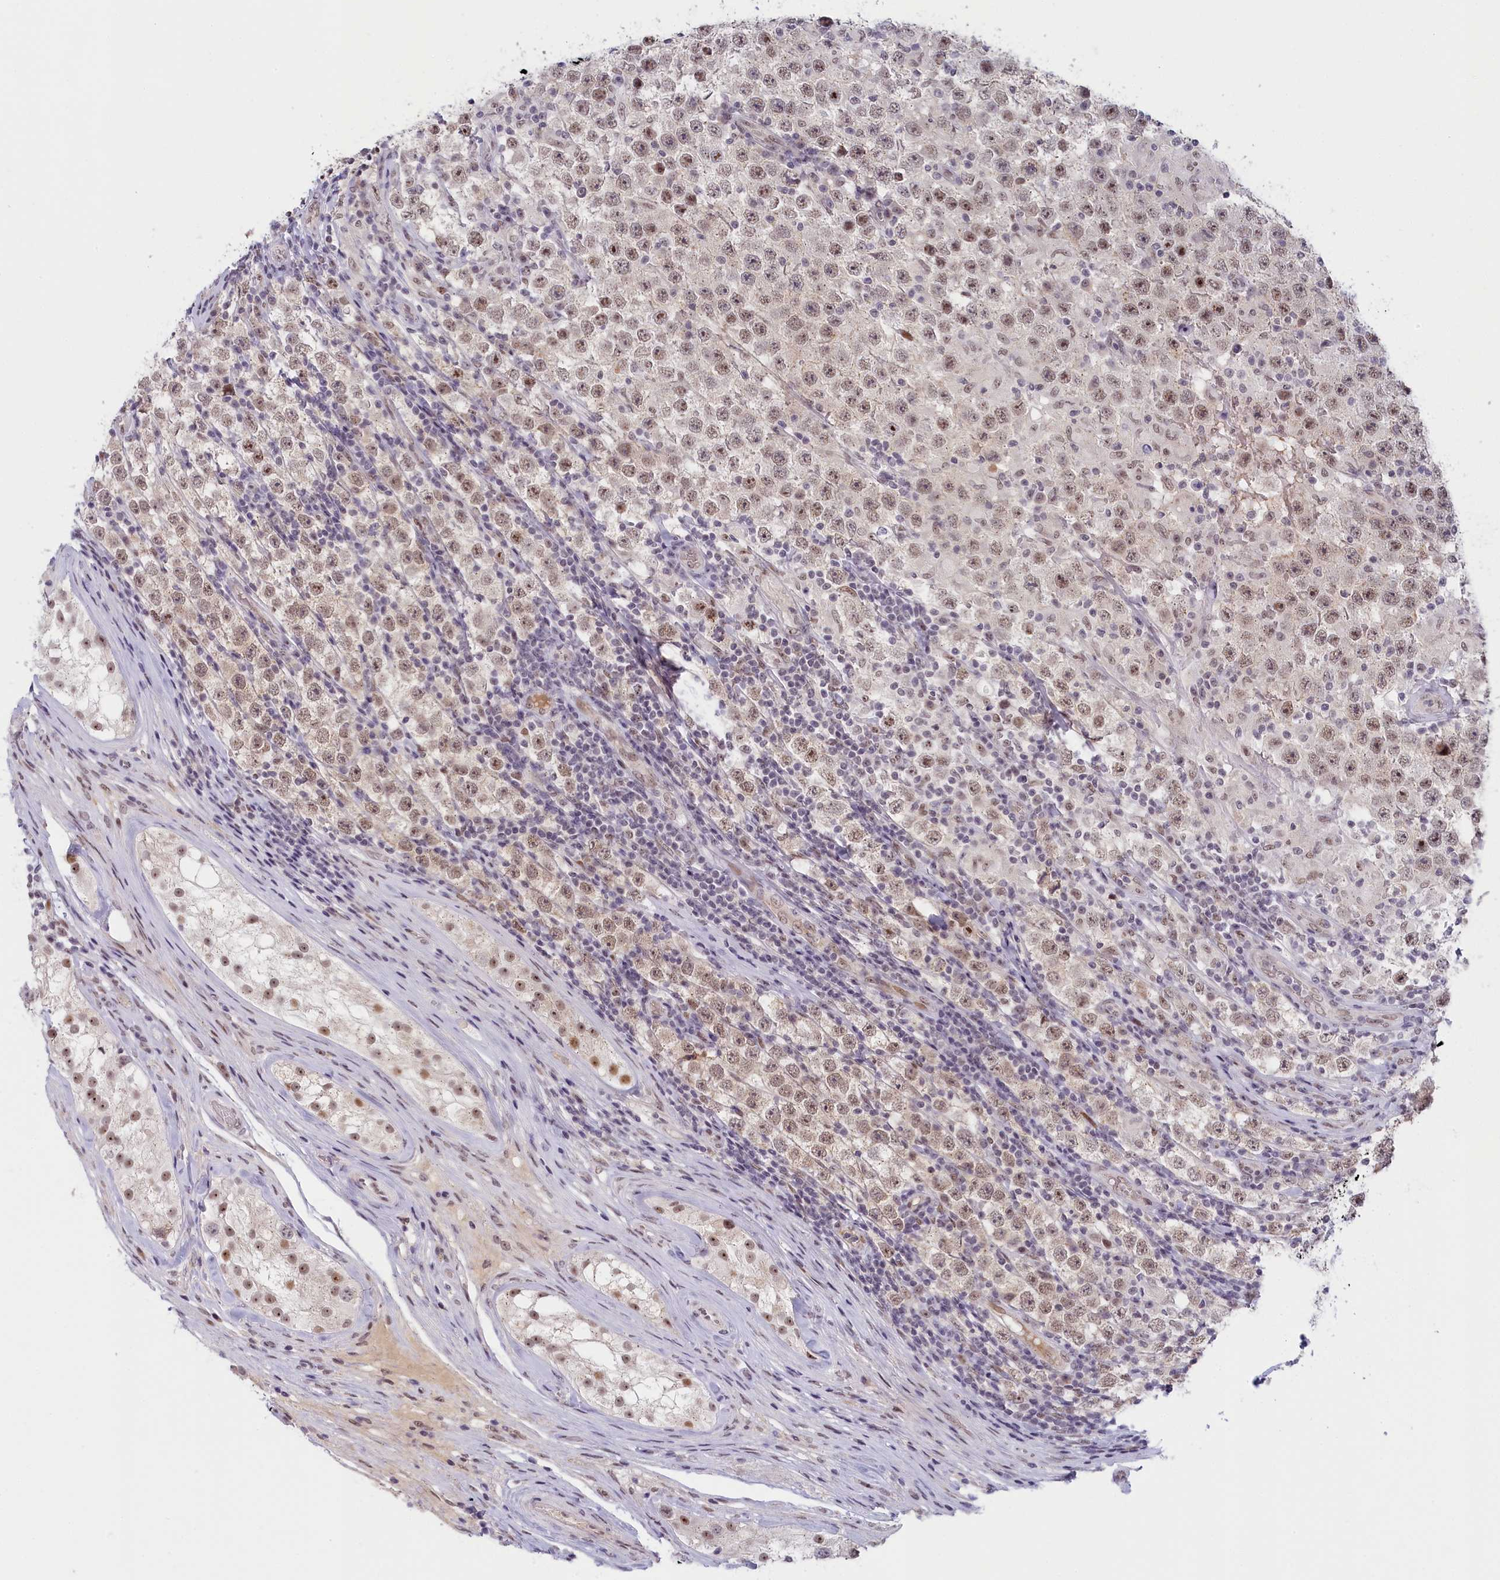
{"staining": {"intensity": "moderate", "quantity": ">75%", "location": "nuclear"}, "tissue": "testis cancer", "cell_type": "Tumor cells", "image_type": "cancer", "snomed": [{"axis": "morphology", "description": "Normal tissue, NOS"}, {"axis": "morphology", "description": "Urothelial carcinoma, High grade"}, {"axis": "morphology", "description": "Seminoma, NOS"}, {"axis": "morphology", "description": "Carcinoma, Embryonal, NOS"}, {"axis": "topography", "description": "Urinary bladder"}, {"axis": "topography", "description": "Testis"}], "caption": "Brown immunohistochemical staining in human seminoma (testis) shows moderate nuclear staining in about >75% of tumor cells. The protein of interest is shown in brown color, while the nuclei are stained blue.", "gene": "SEC31B", "patient": {"sex": "male", "age": 41}}